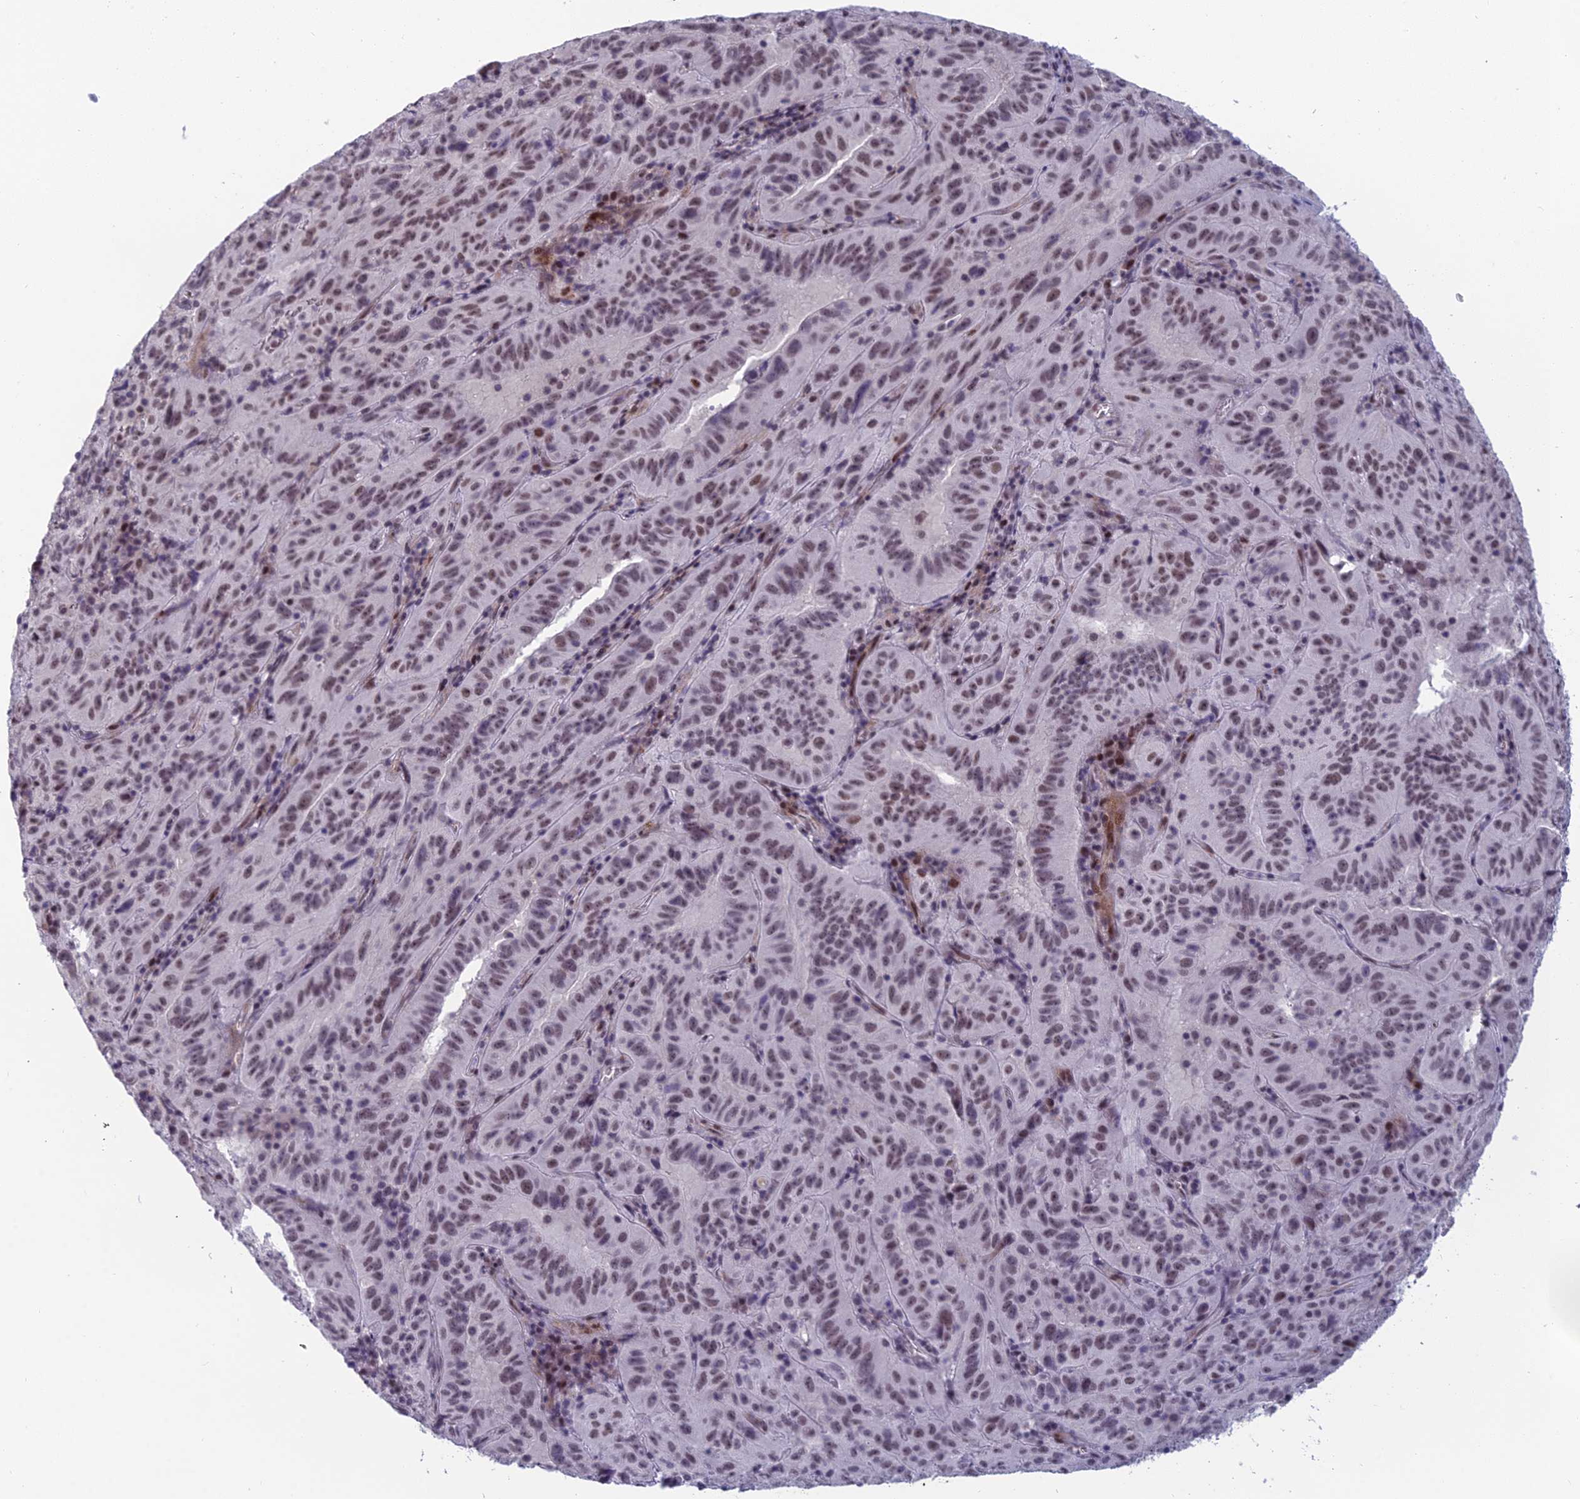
{"staining": {"intensity": "weak", "quantity": "25%-75%", "location": "nuclear"}, "tissue": "pancreatic cancer", "cell_type": "Tumor cells", "image_type": "cancer", "snomed": [{"axis": "morphology", "description": "Adenocarcinoma, NOS"}, {"axis": "topography", "description": "Pancreas"}], "caption": "A histopathology image of pancreatic cancer stained for a protein demonstrates weak nuclear brown staining in tumor cells. (DAB IHC with brightfield microscopy, high magnification).", "gene": "RGS17", "patient": {"sex": "male", "age": 63}}